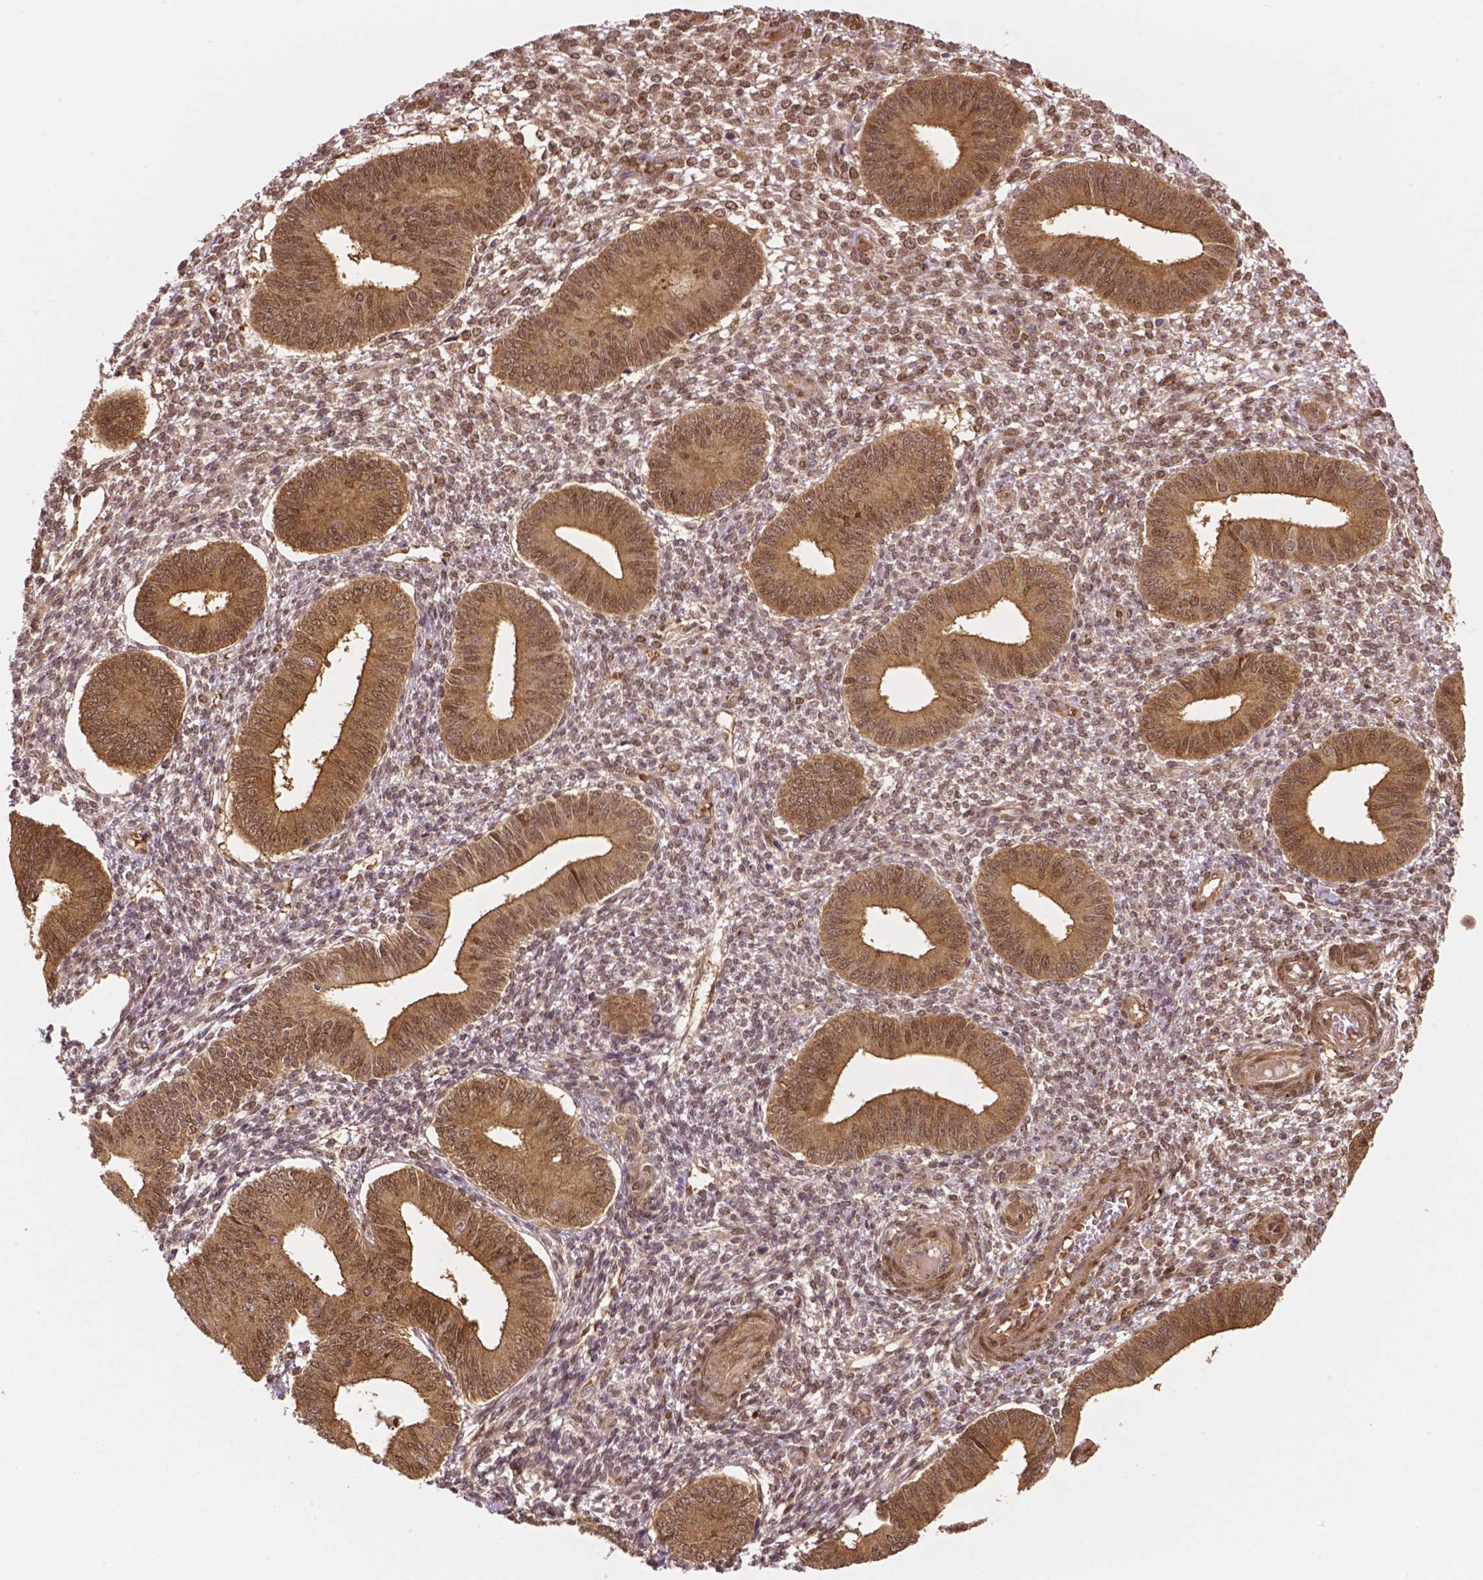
{"staining": {"intensity": "negative", "quantity": "none", "location": "none"}, "tissue": "endometrium", "cell_type": "Cells in endometrial stroma", "image_type": "normal", "snomed": [{"axis": "morphology", "description": "Normal tissue, NOS"}, {"axis": "topography", "description": "Endometrium"}], "caption": "Micrograph shows no significant protein expression in cells in endometrial stroma of normal endometrium. (Stains: DAB (3,3'-diaminobenzidine) immunohistochemistry with hematoxylin counter stain, Microscopy: brightfield microscopy at high magnification).", "gene": "YAP1", "patient": {"sex": "female", "age": 42}}